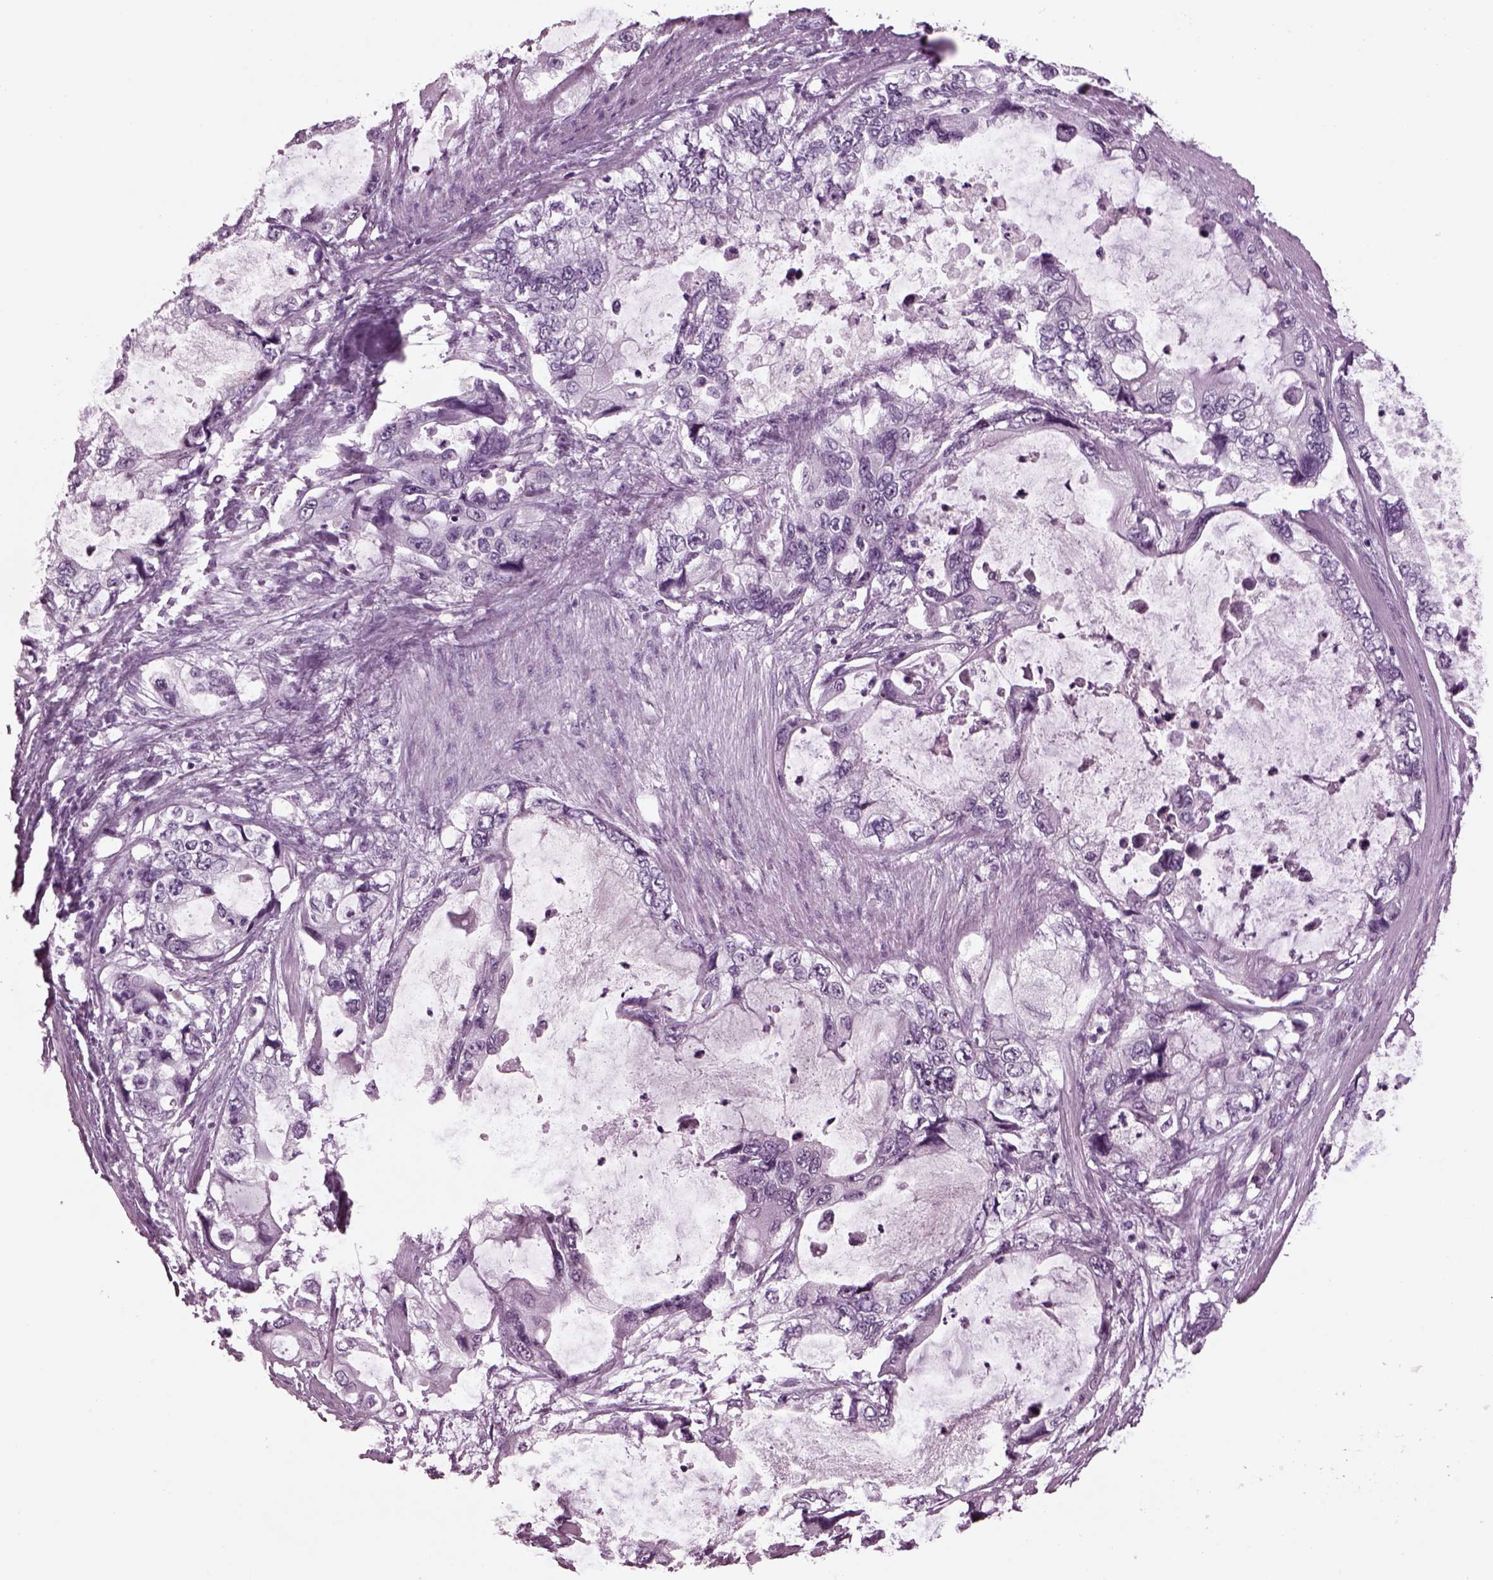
{"staining": {"intensity": "negative", "quantity": "none", "location": "none"}, "tissue": "stomach cancer", "cell_type": "Tumor cells", "image_type": "cancer", "snomed": [{"axis": "morphology", "description": "Adenocarcinoma, NOS"}, {"axis": "topography", "description": "Pancreas"}, {"axis": "topography", "description": "Stomach, upper"}, {"axis": "topography", "description": "Stomach"}], "caption": "There is no significant expression in tumor cells of stomach adenocarcinoma.", "gene": "TPPP2", "patient": {"sex": "male", "age": 77}}